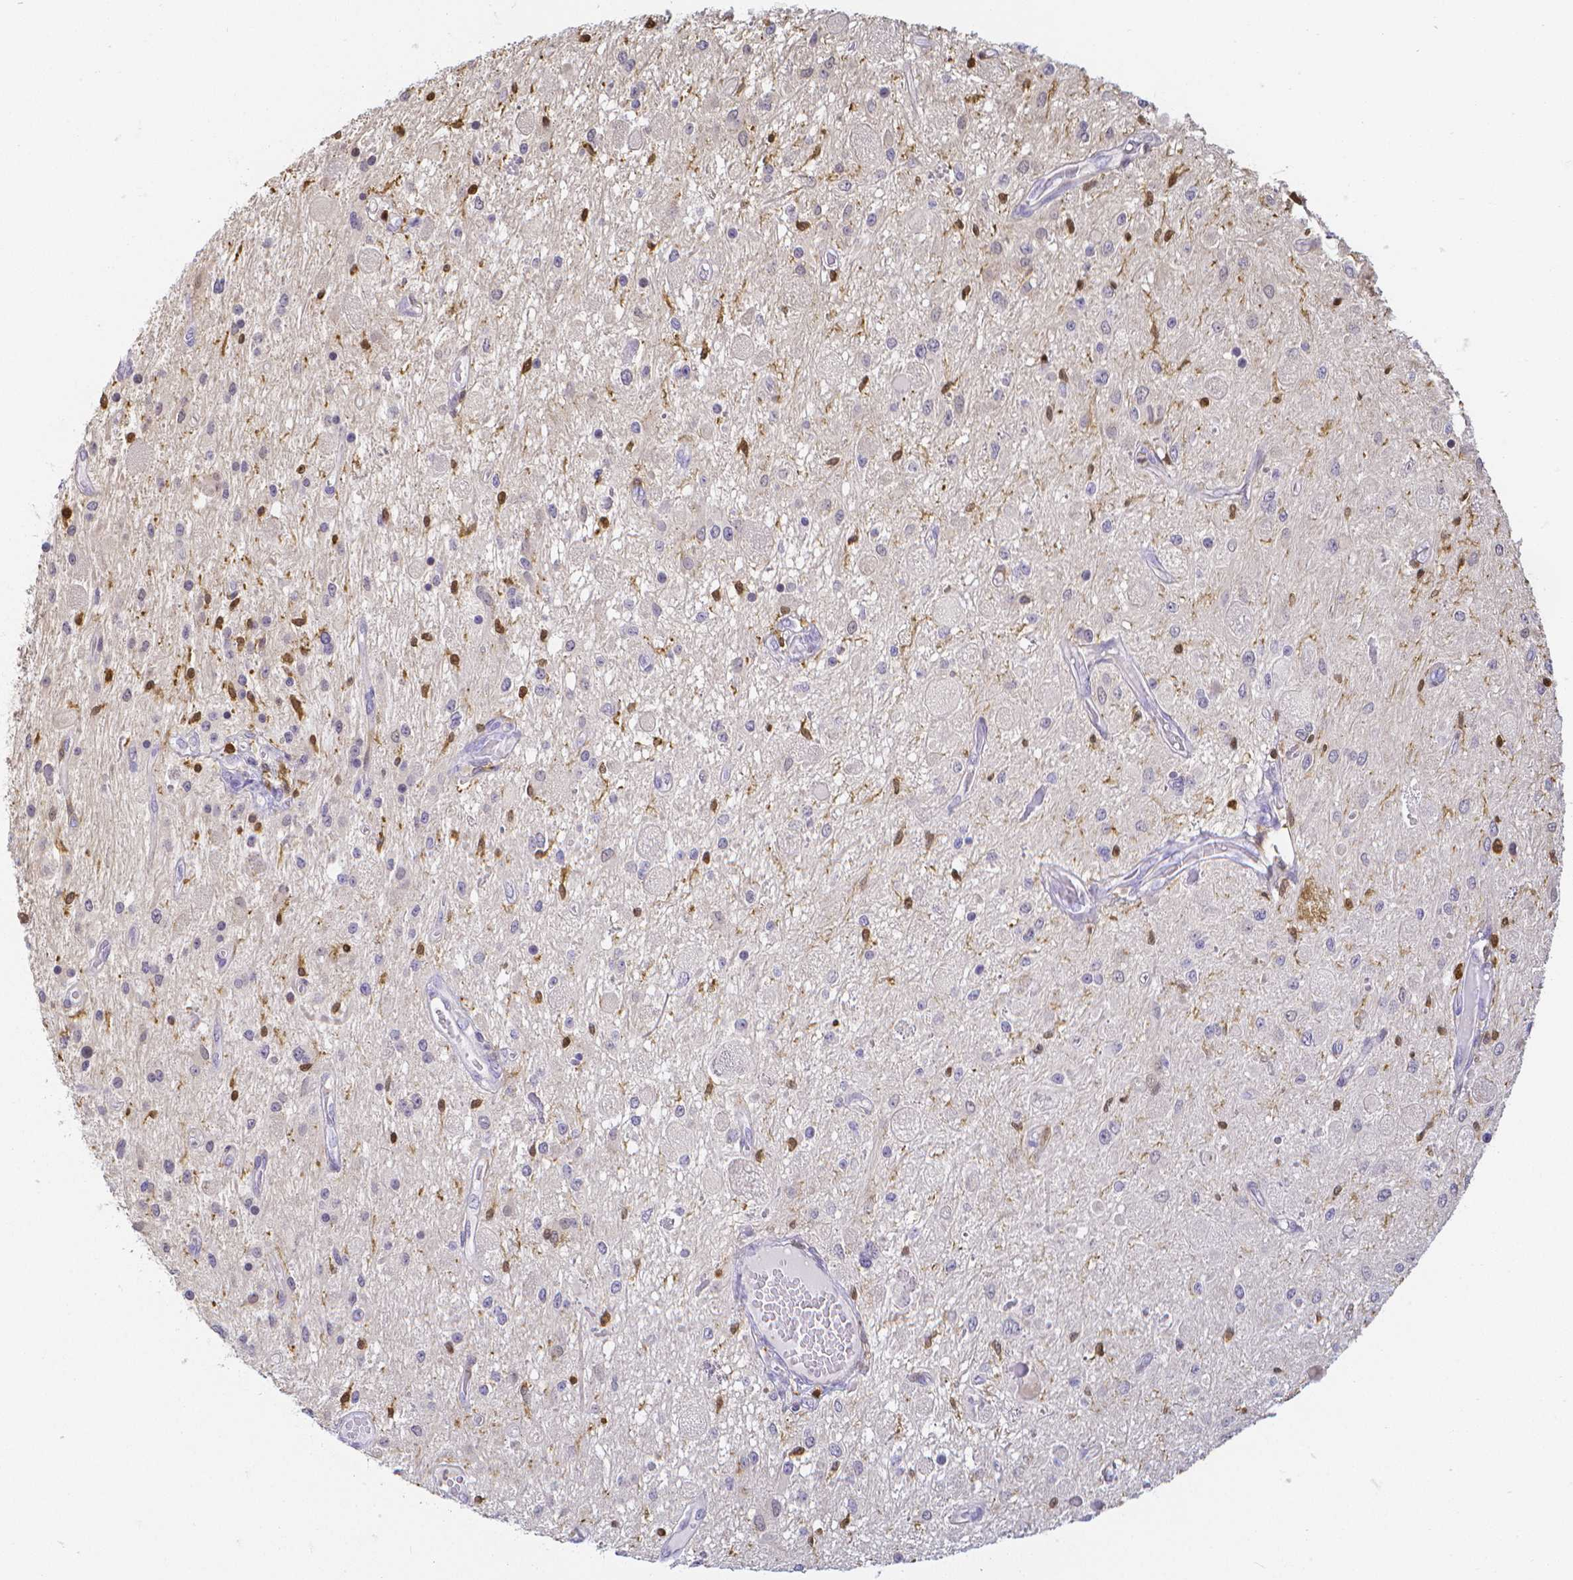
{"staining": {"intensity": "negative", "quantity": "none", "location": "none"}, "tissue": "glioma", "cell_type": "Tumor cells", "image_type": "cancer", "snomed": [{"axis": "morphology", "description": "Glioma, malignant, Low grade"}, {"axis": "topography", "description": "Cerebellum"}], "caption": "This is an immunohistochemistry histopathology image of malignant glioma (low-grade). There is no staining in tumor cells.", "gene": "COTL1", "patient": {"sex": "female", "age": 14}}